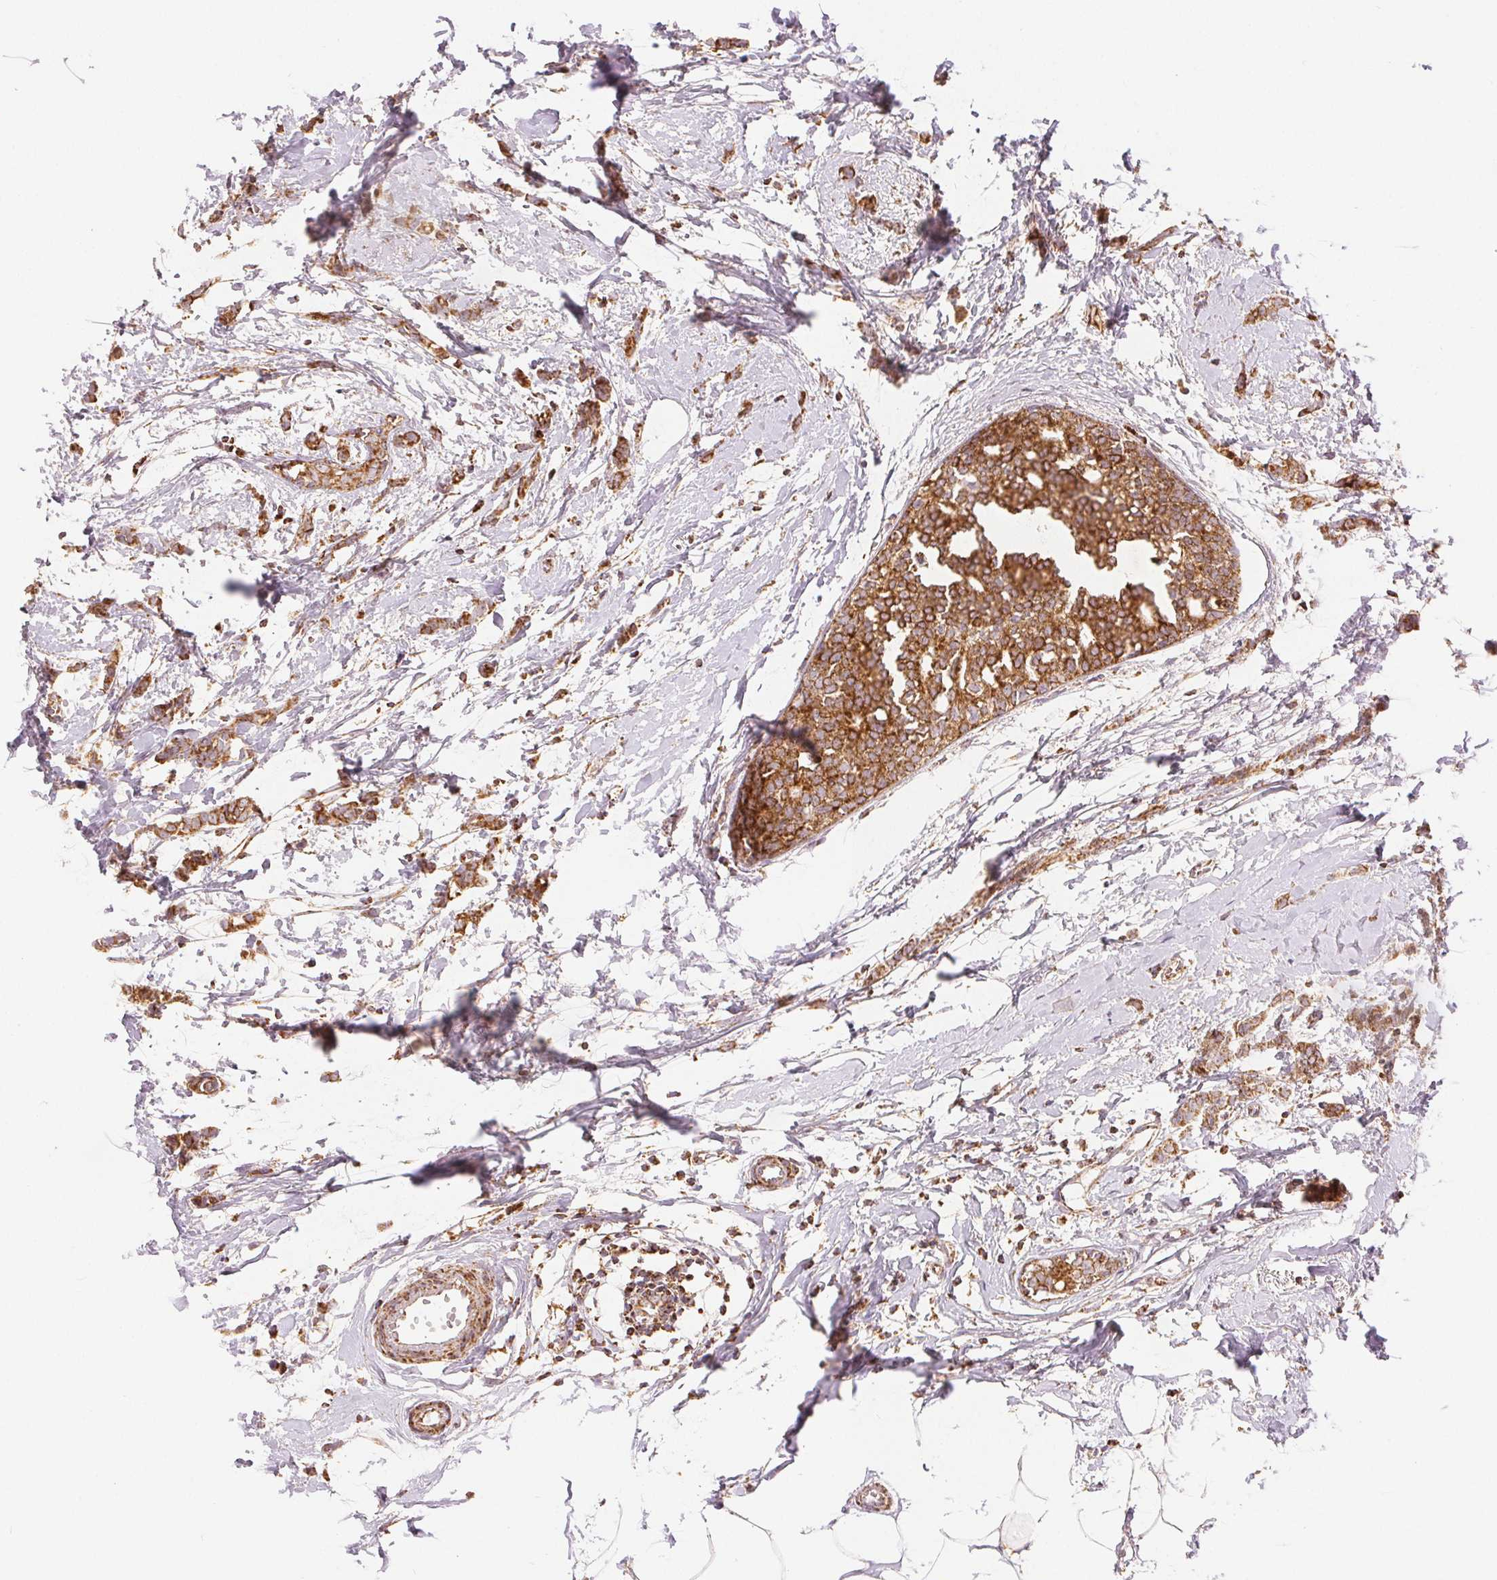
{"staining": {"intensity": "strong", "quantity": ">75%", "location": "cytoplasmic/membranous"}, "tissue": "breast cancer", "cell_type": "Tumor cells", "image_type": "cancer", "snomed": [{"axis": "morphology", "description": "Duct carcinoma"}, {"axis": "topography", "description": "Breast"}], "caption": "Immunohistochemical staining of human breast cancer shows high levels of strong cytoplasmic/membranous expression in approximately >75% of tumor cells. (DAB (3,3'-diaminobenzidine) = brown stain, brightfield microscopy at high magnification).", "gene": "SDHB", "patient": {"sex": "female", "age": 40}}